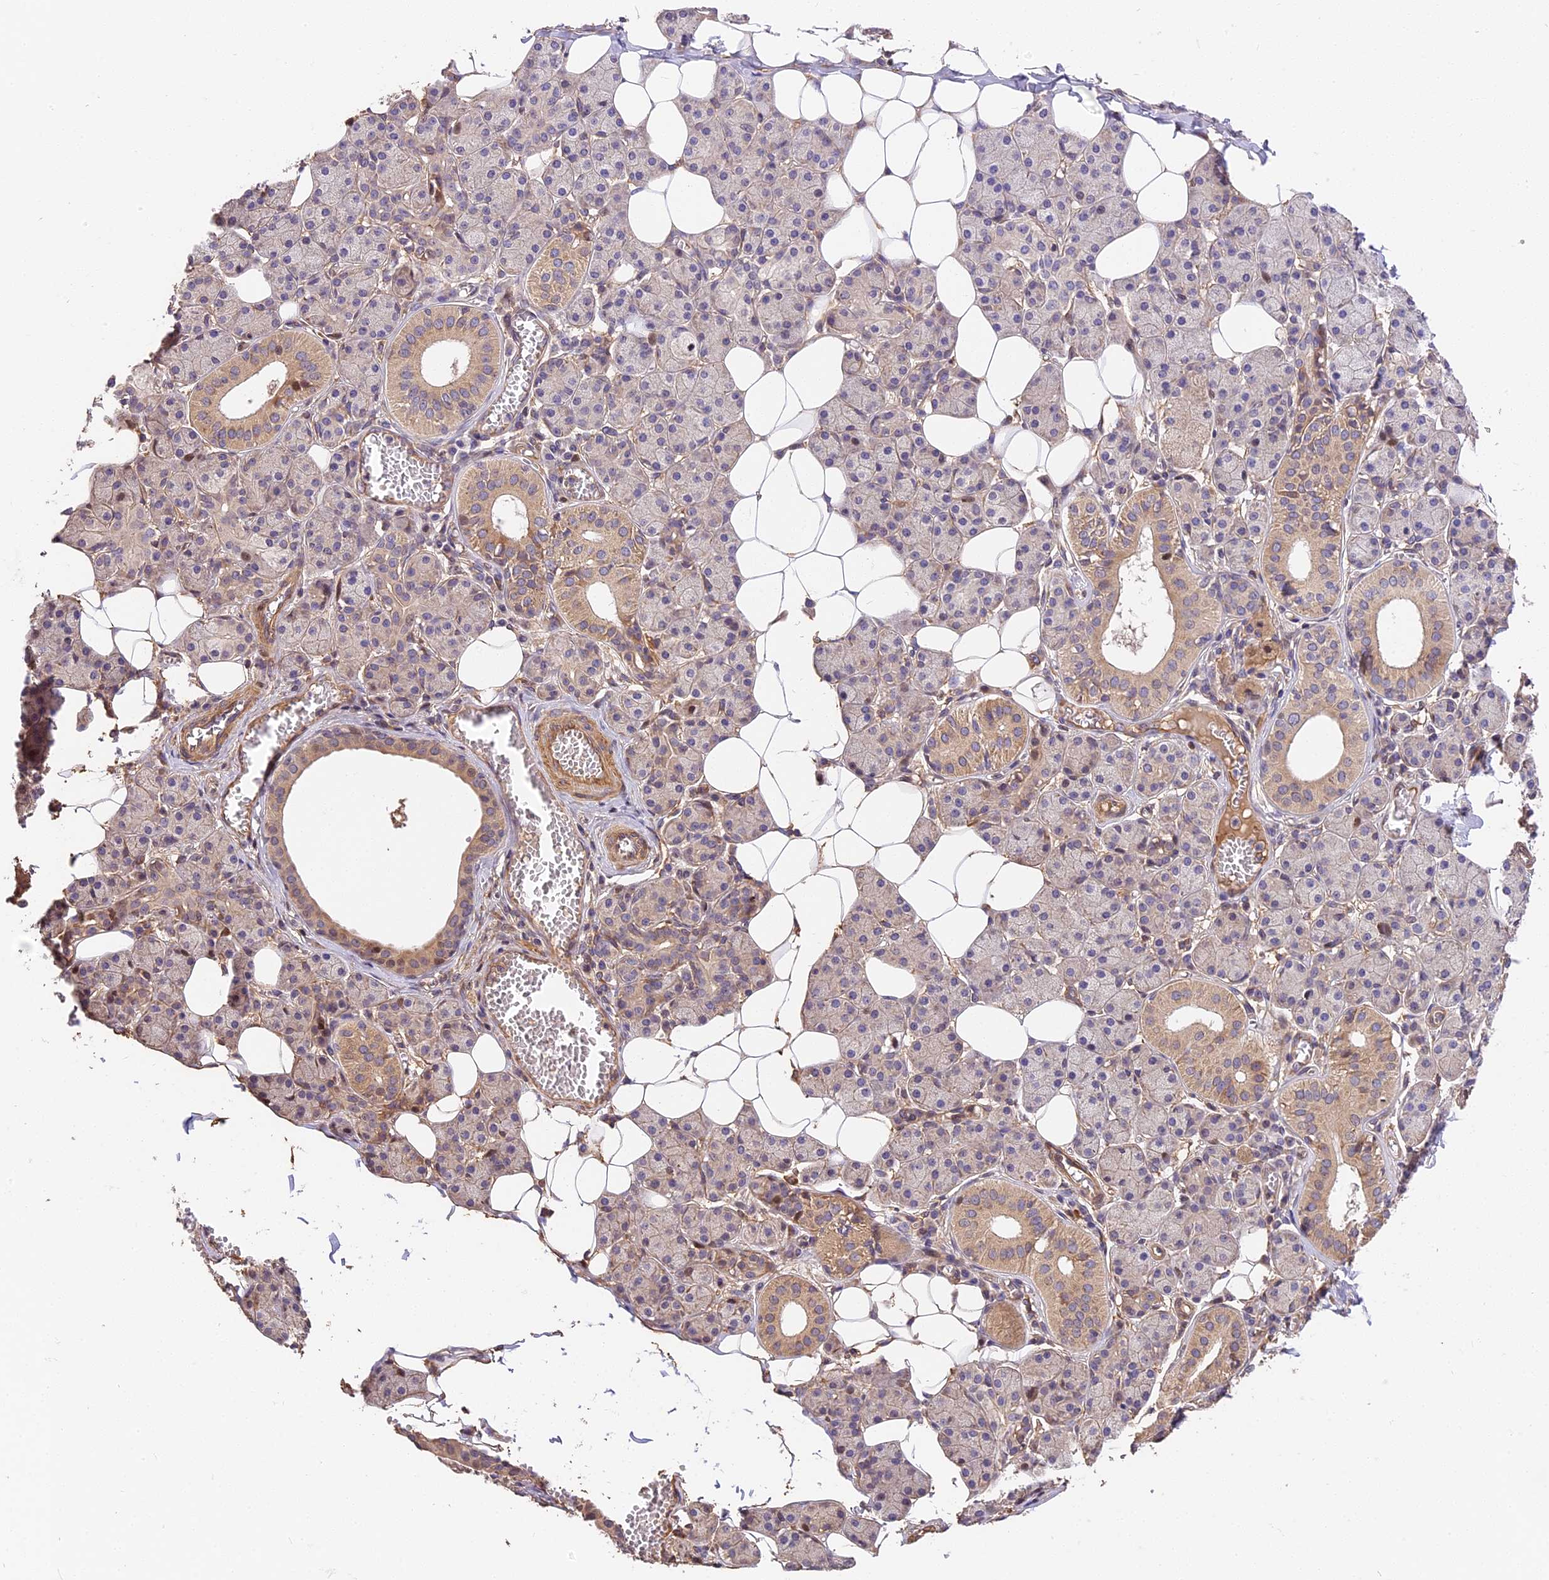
{"staining": {"intensity": "moderate", "quantity": "<25%", "location": "cytoplasmic/membranous,nuclear"}, "tissue": "salivary gland", "cell_type": "Glandular cells", "image_type": "normal", "snomed": [{"axis": "morphology", "description": "Normal tissue, NOS"}, {"axis": "topography", "description": "Salivary gland"}], "caption": "Protein staining reveals moderate cytoplasmic/membranous,nuclear positivity in approximately <25% of glandular cells in normal salivary gland. (Brightfield microscopy of DAB IHC at high magnification).", "gene": "ARHGAP17", "patient": {"sex": "female", "age": 33}}